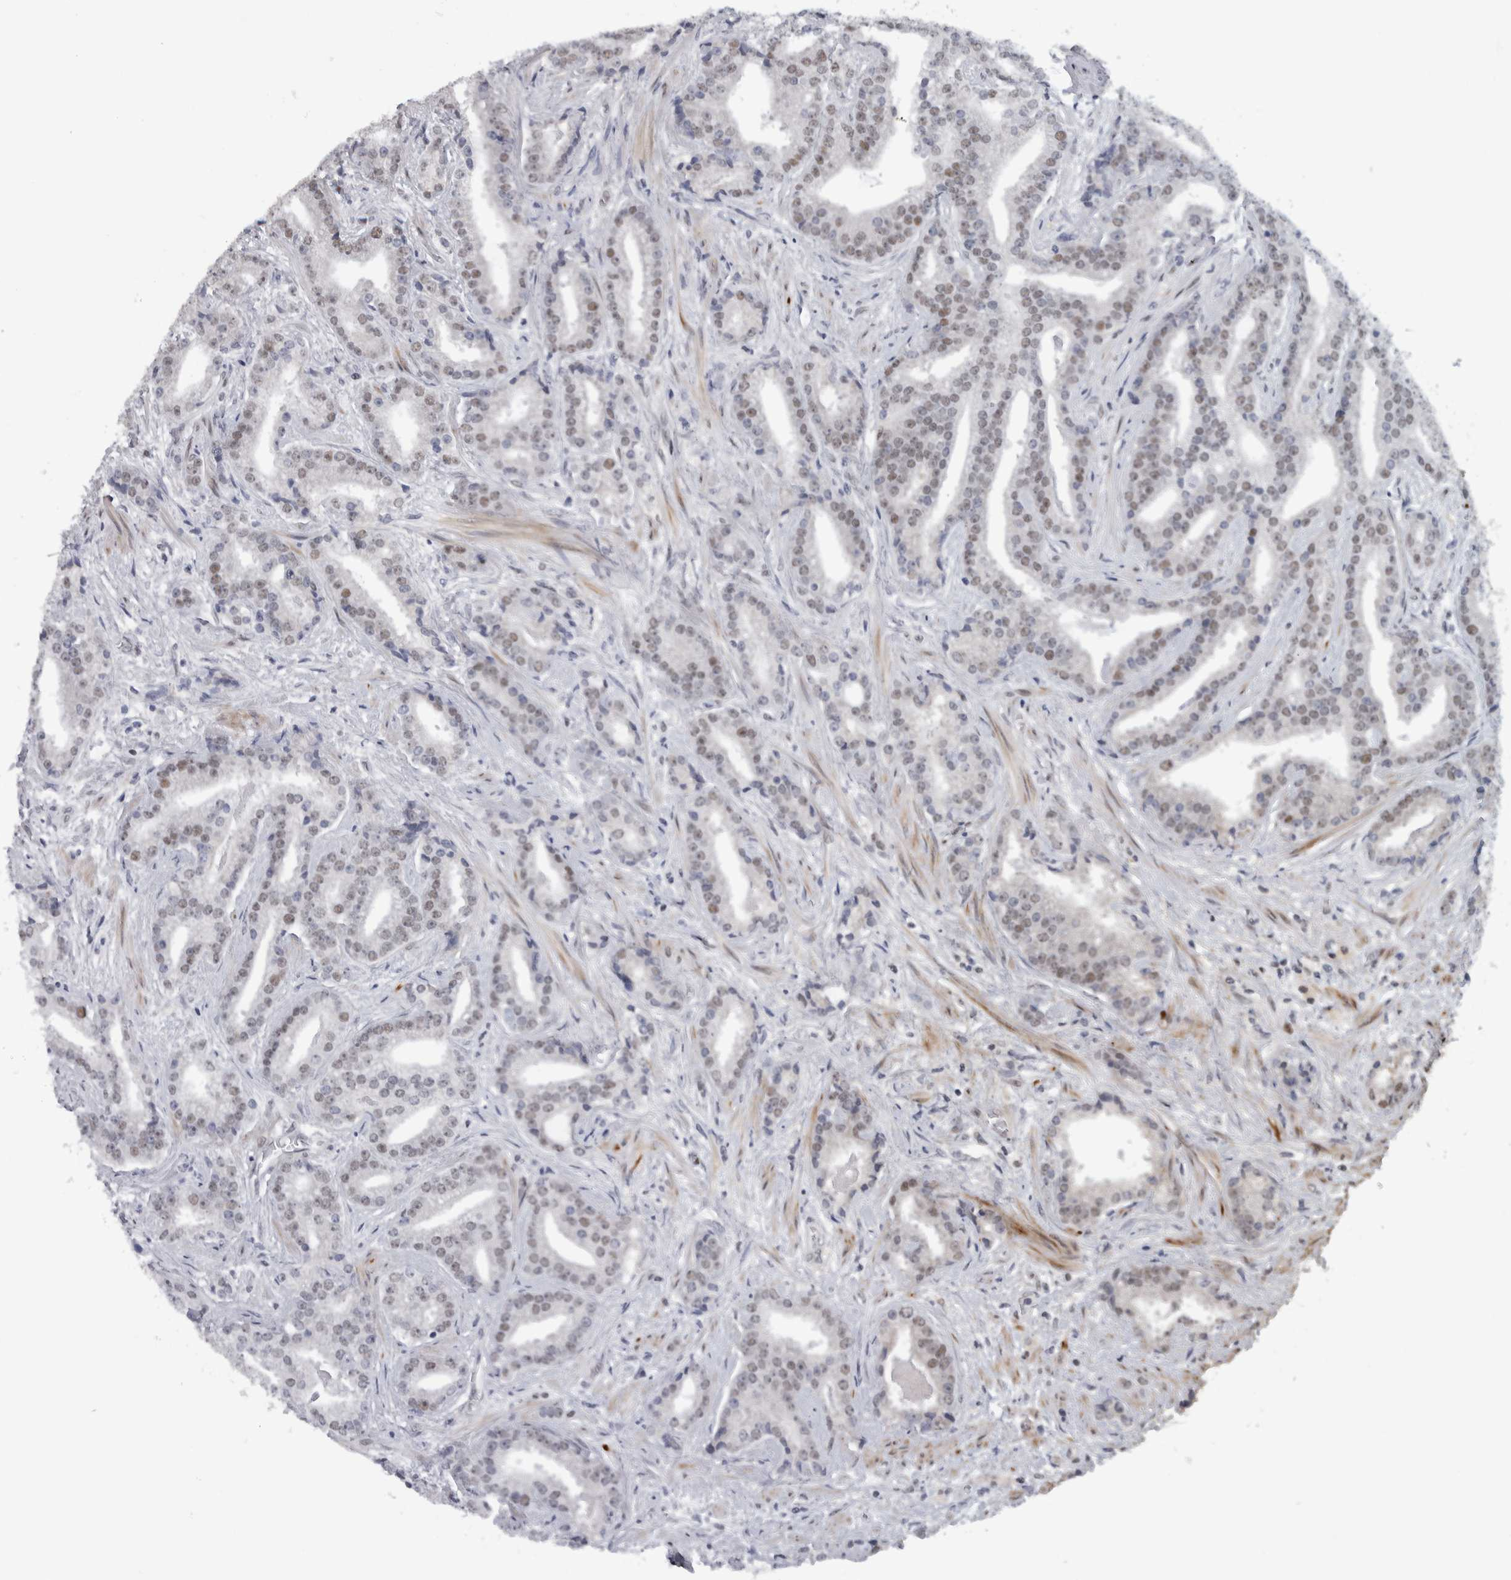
{"staining": {"intensity": "weak", "quantity": "<25%", "location": "nuclear"}, "tissue": "prostate cancer", "cell_type": "Tumor cells", "image_type": "cancer", "snomed": [{"axis": "morphology", "description": "Adenocarcinoma, Low grade"}, {"axis": "topography", "description": "Prostate"}], "caption": "This is a micrograph of immunohistochemistry staining of prostate cancer (adenocarcinoma (low-grade)), which shows no expression in tumor cells. (DAB (3,3'-diaminobenzidine) immunohistochemistry (IHC), high magnification).", "gene": "HEXIM2", "patient": {"sex": "male", "age": 67}}